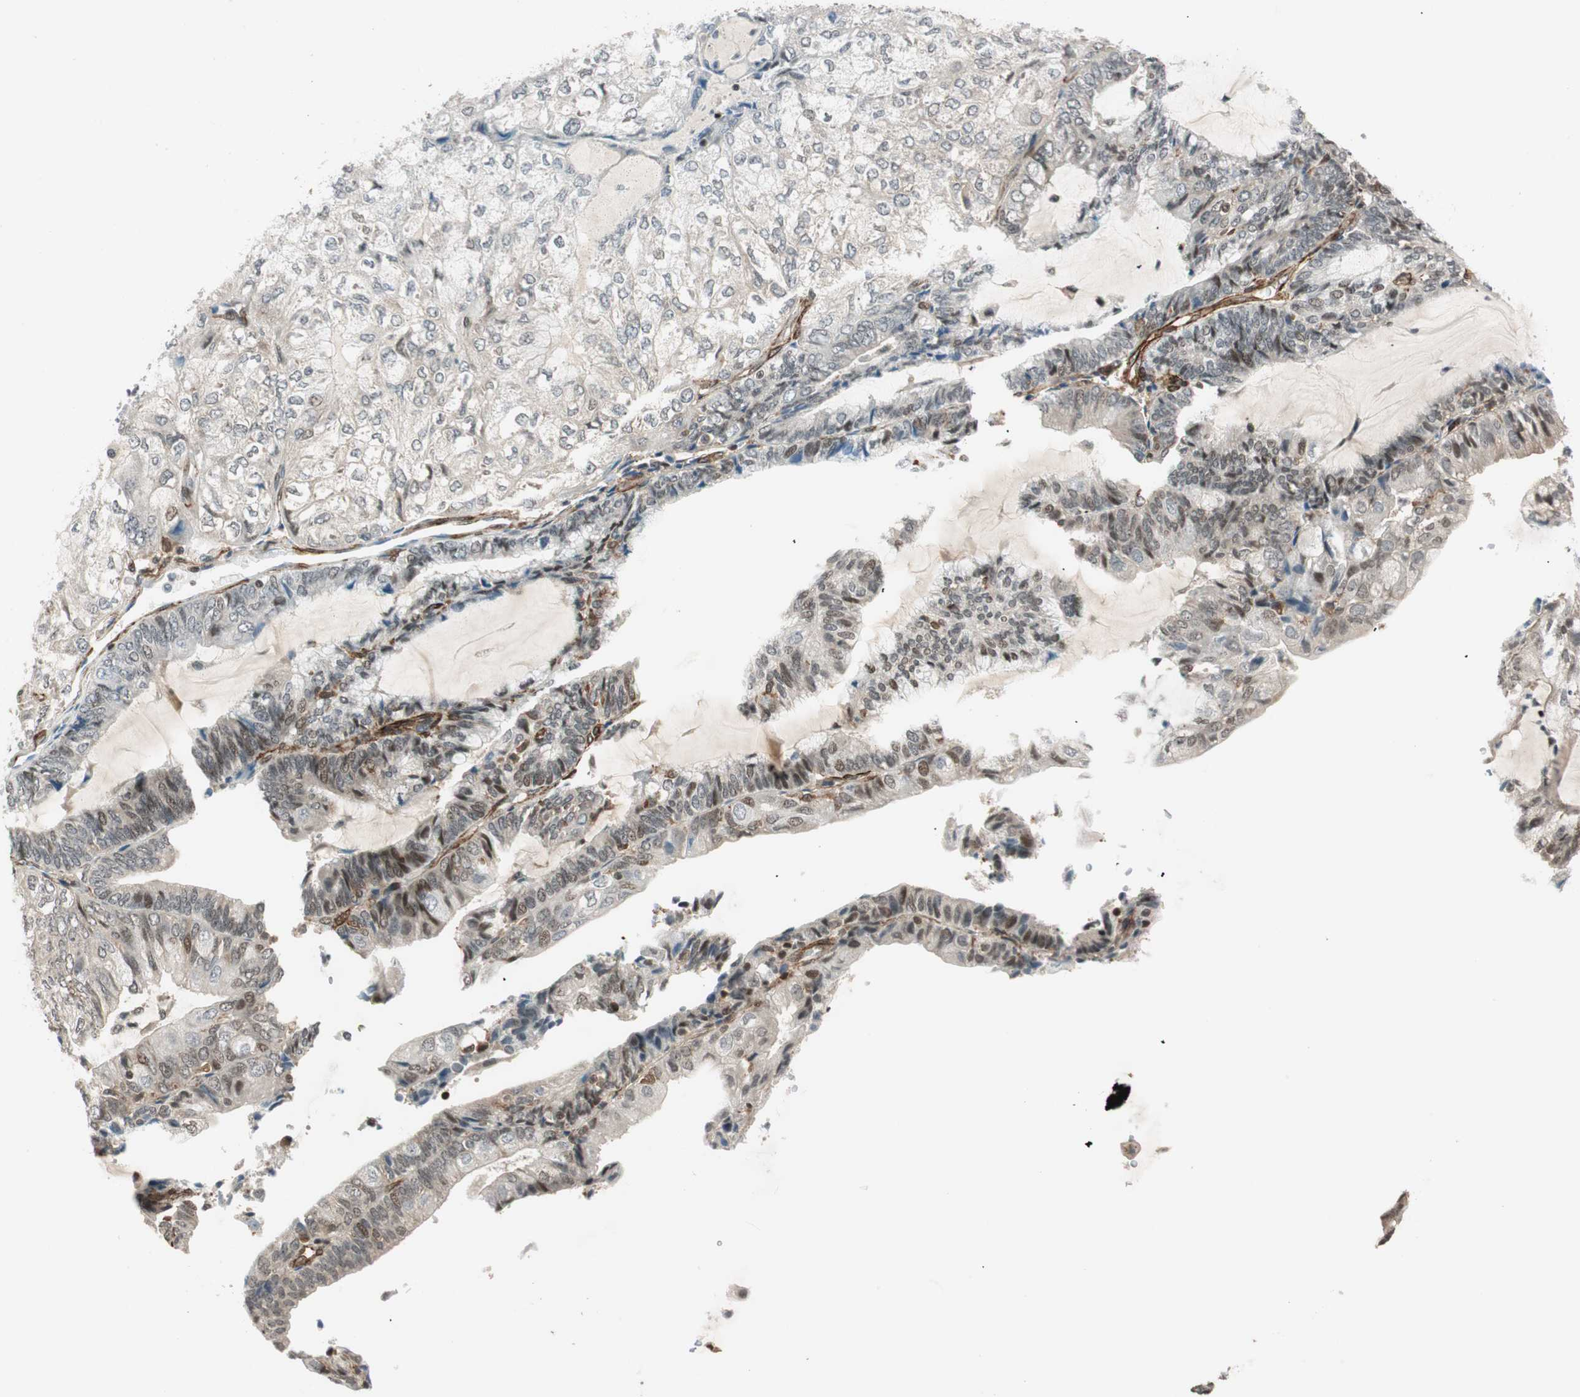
{"staining": {"intensity": "moderate", "quantity": "<25%", "location": "nuclear"}, "tissue": "endometrial cancer", "cell_type": "Tumor cells", "image_type": "cancer", "snomed": [{"axis": "morphology", "description": "Adenocarcinoma, NOS"}, {"axis": "topography", "description": "Endometrium"}], "caption": "Immunohistochemical staining of endometrial adenocarcinoma shows moderate nuclear protein staining in about <25% of tumor cells.", "gene": "CDK19", "patient": {"sex": "female", "age": 81}}